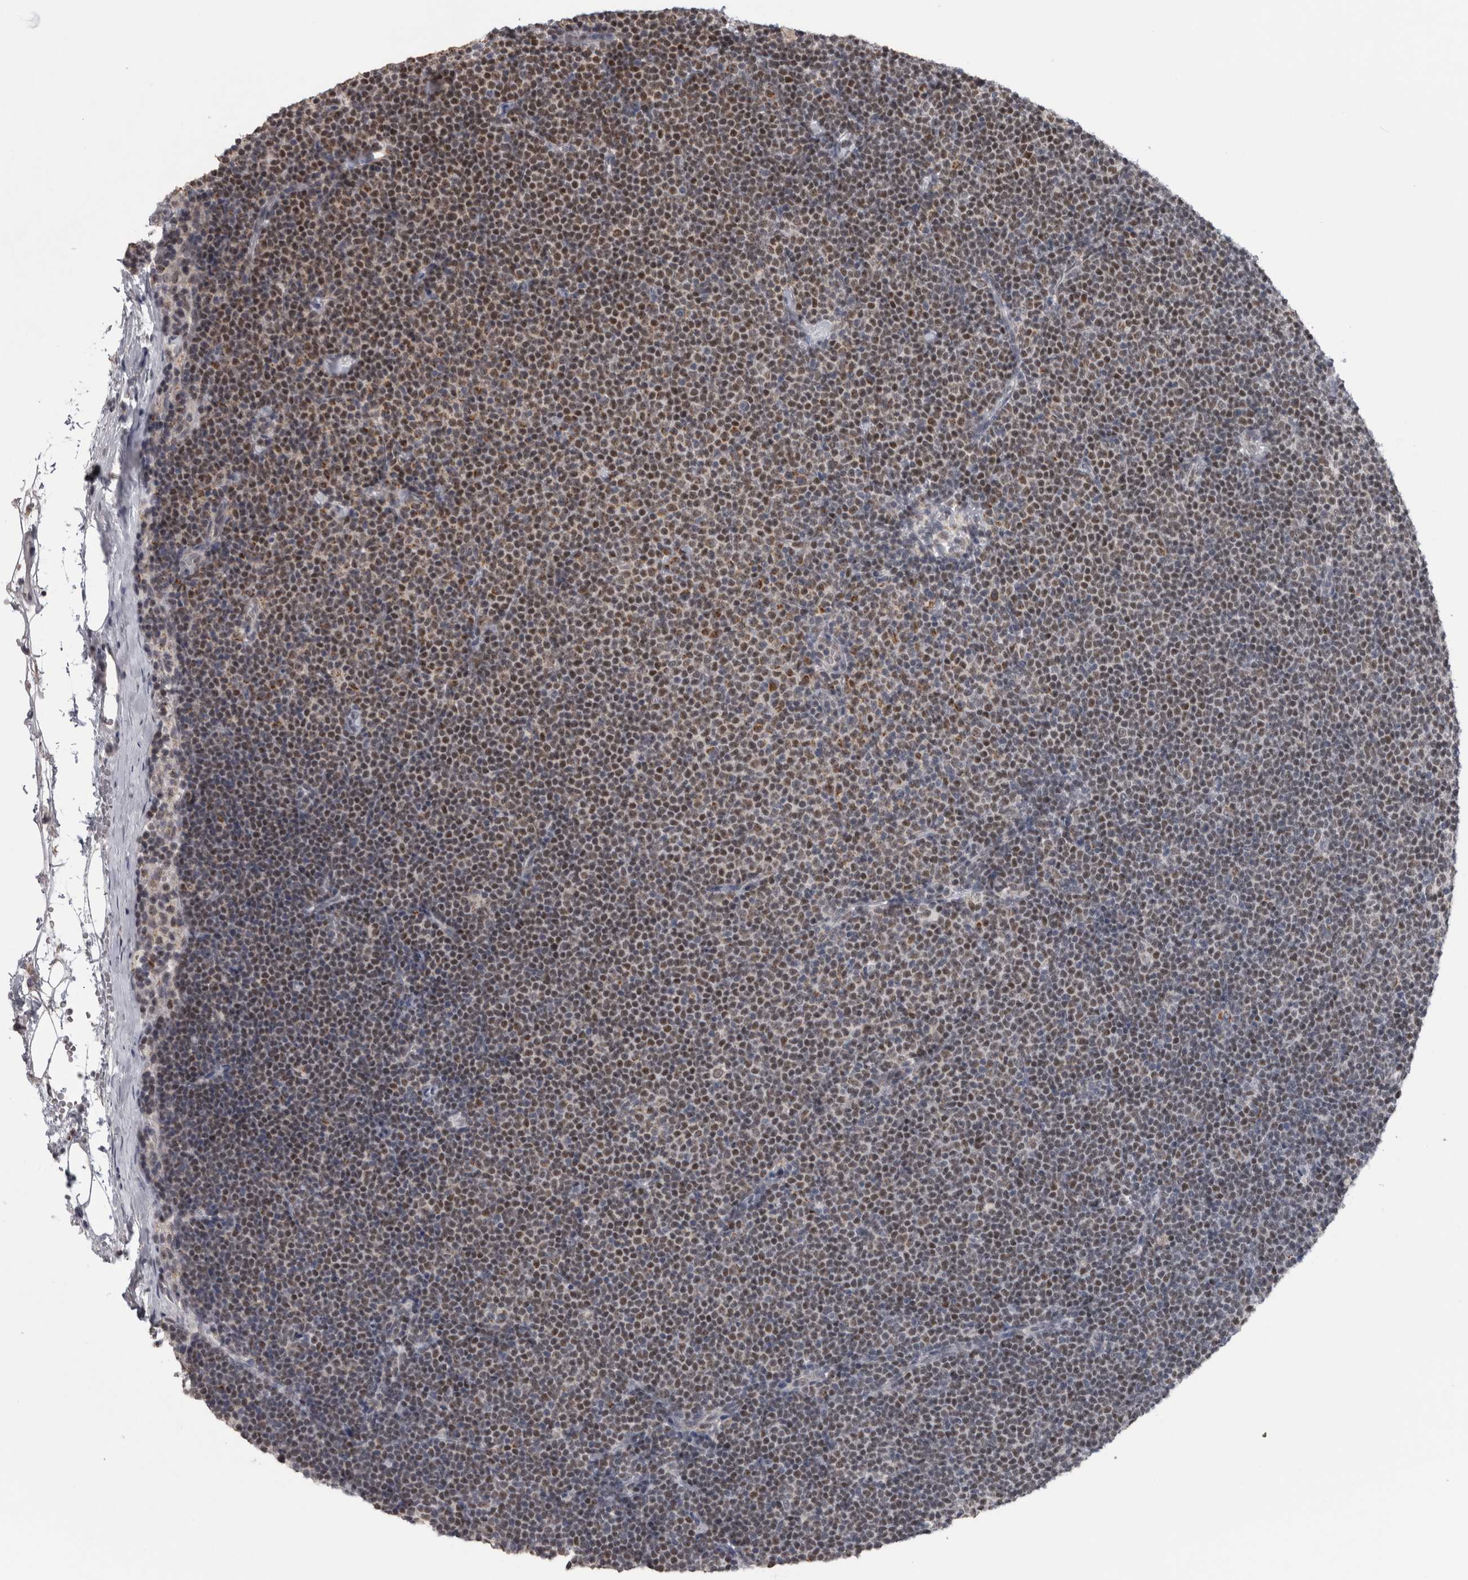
{"staining": {"intensity": "moderate", "quantity": "25%-75%", "location": "nuclear"}, "tissue": "lymphoma", "cell_type": "Tumor cells", "image_type": "cancer", "snomed": [{"axis": "morphology", "description": "Malignant lymphoma, non-Hodgkin's type, Low grade"}, {"axis": "topography", "description": "Lymph node"}], "caption": "This photomicrograph shows immunohistochemistry (IHC) staining of lymphoma, with medium moderate nuclear positivity in approximately 25%-75% of tumor cells.", "gene": "OR2K2", "patient": {"sex": "female", "age": 53}}